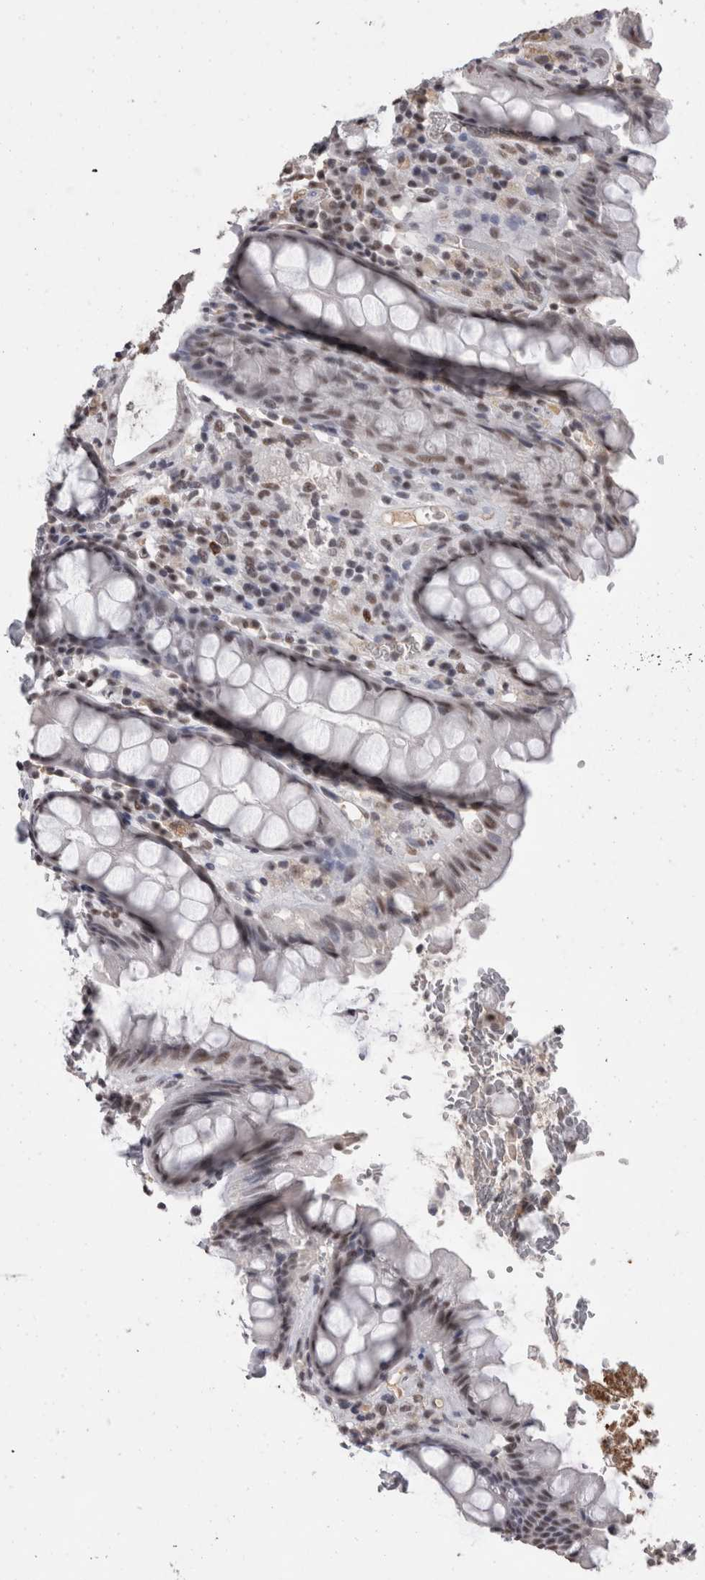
{"staining": {"intensity": "moderate", "quantity": "25%-75%", "location": "nuclear"}, "tissue": "rectum", "cell_type": "Glandular cells", "image_type": "normal", "snomed": [{"axis": "morphology", "description": "Normal tissue, NOS"}, {"axis": "topography", "description": "Rectum"}], "caption": "A high-resolution photomicrograph shows IHC staining of normal rectum, which shows moderate nuclear expression in approximately 25%-75% of glandular cells.", "gene": "DDX17", "patient": {"sex": "male", "age": 64}}